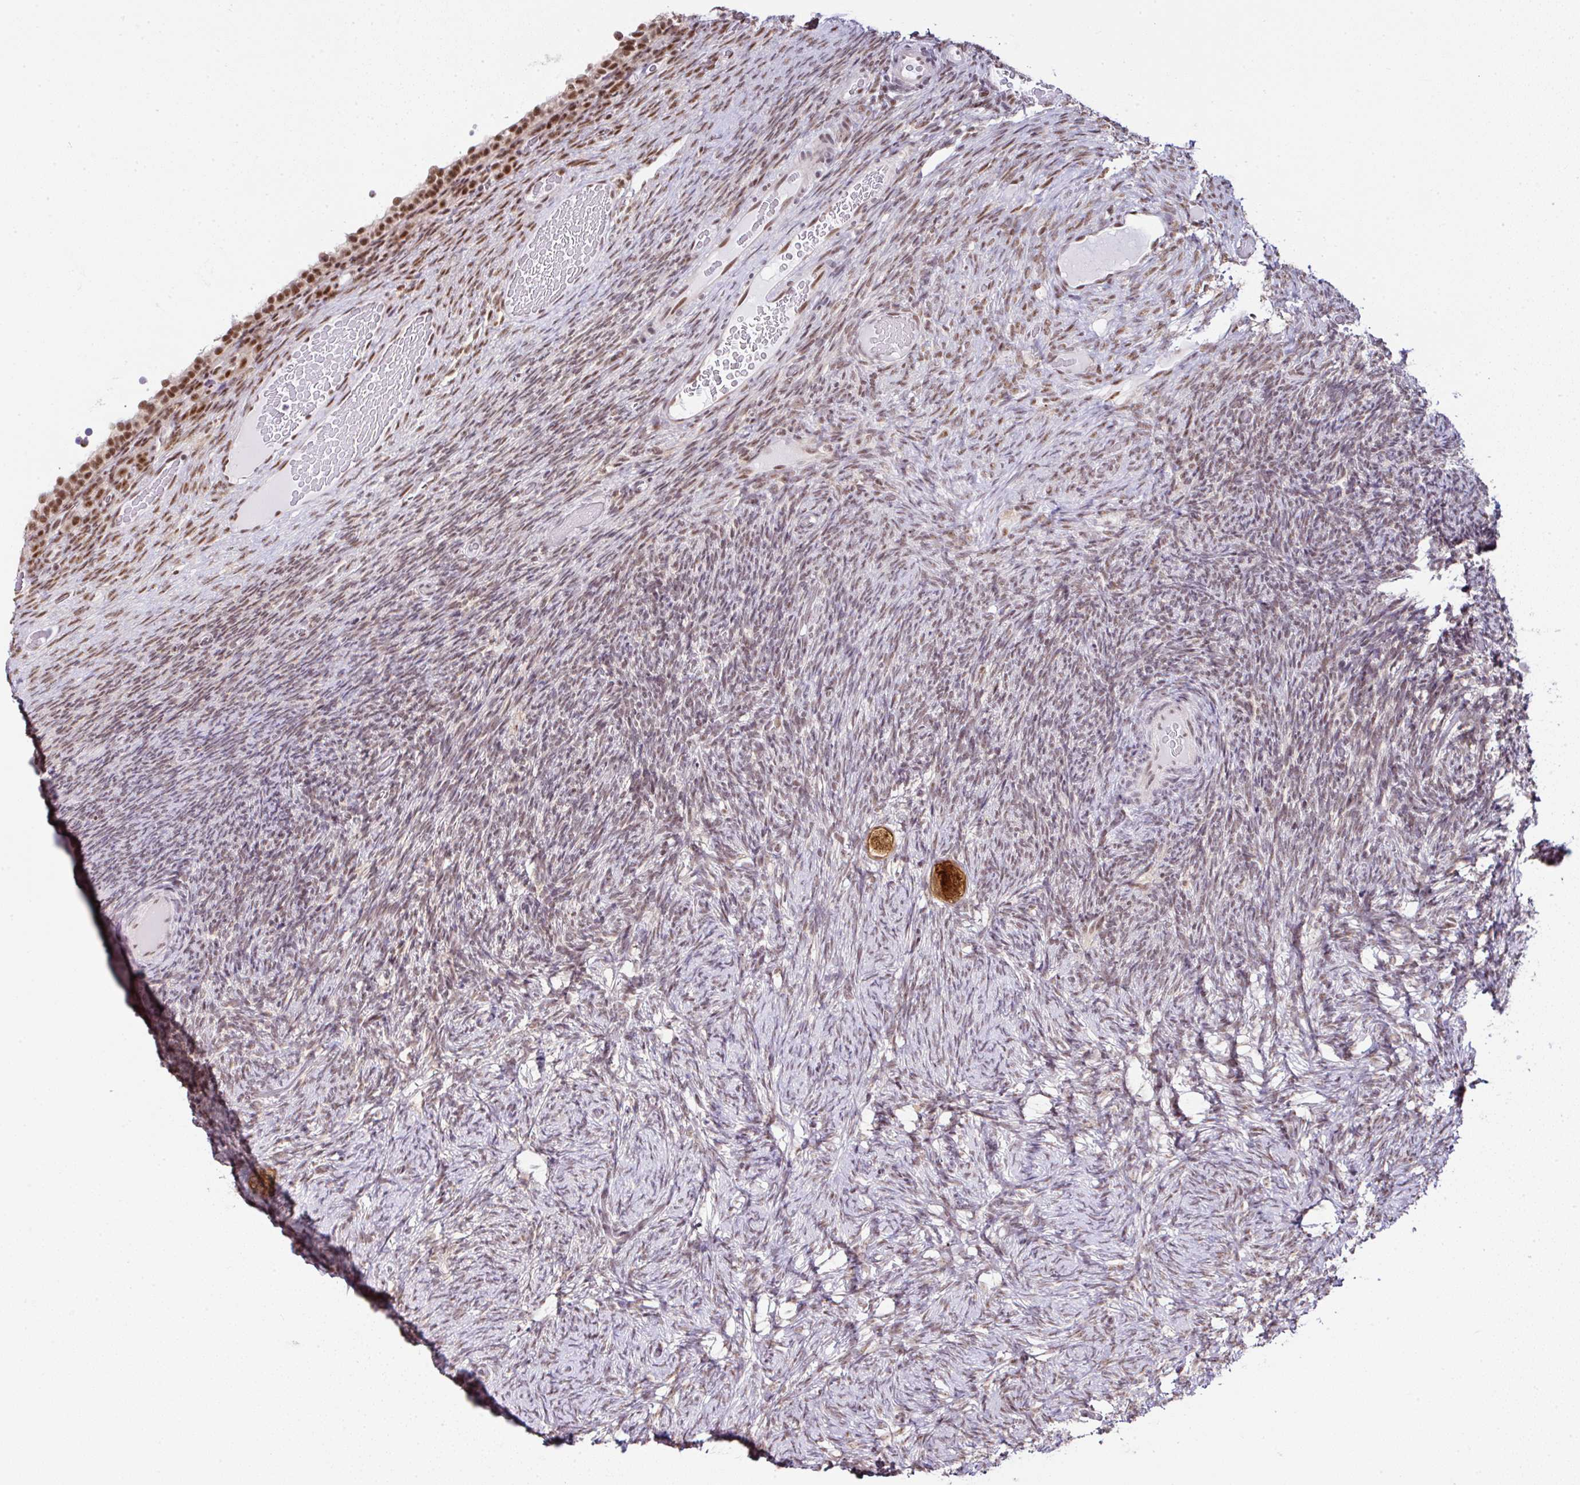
{"staining": {"intensity": "moderate", "quantity": ">75%", "location": "cytoplasmic/membranous,nuclear"}, "tissue": "ovary", "cell_type": "Follicle cells", "image_type": "normal", "snomed": [{"axis": "morphology", "description": "Normal tissue, NOS"}, {"axis": "topography", "description": "Ovary"}], "caption": "About >75% of follicle cells in unremarkable ovary display moderate cytoplasmic/membranous,nuclear protein expression as visualized by brown immunohistochemical staining.", "gene": "PTPN2", "patient": {"sex": "female", "age": 34}}